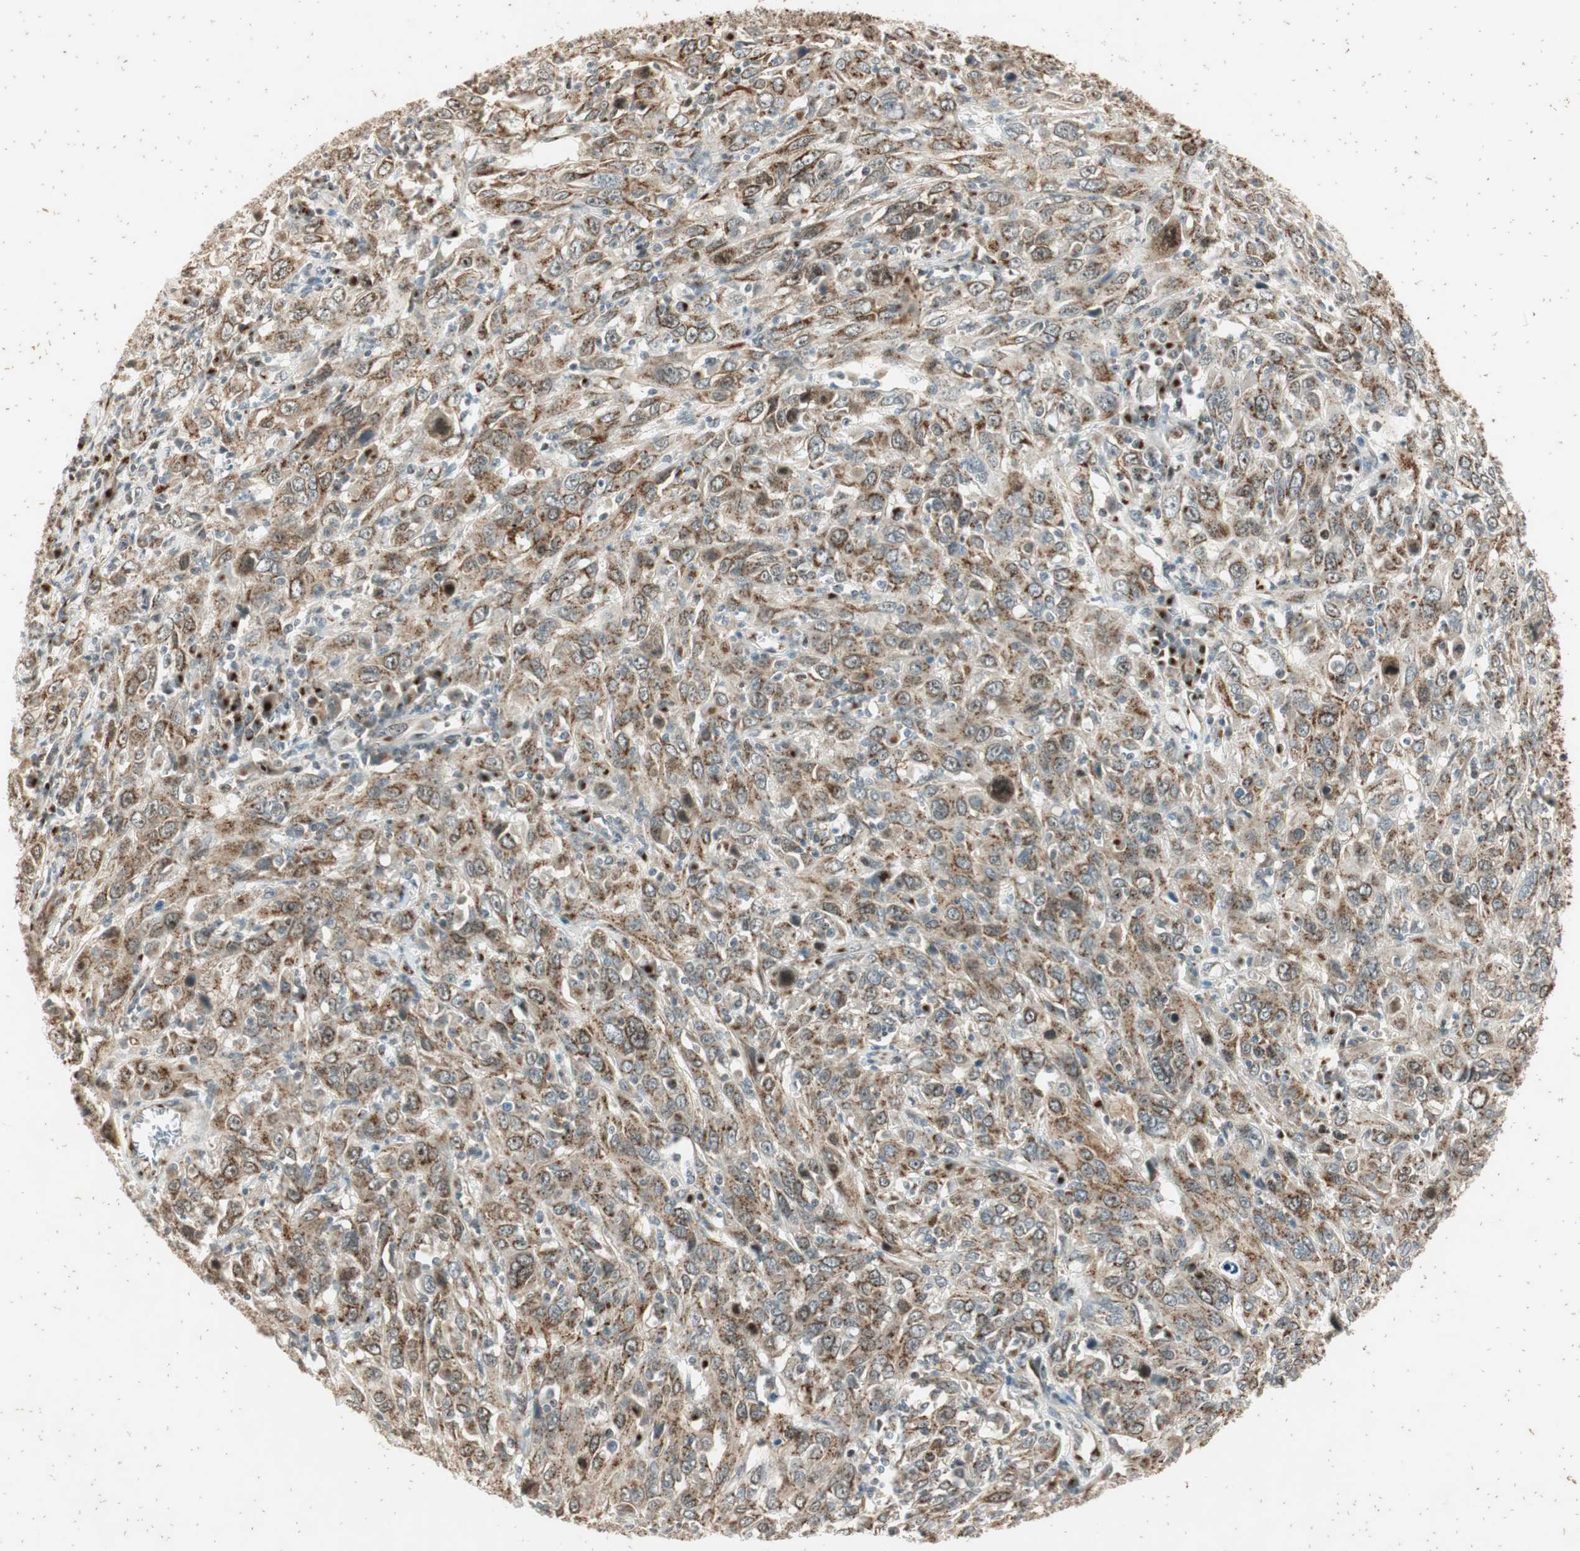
{"staining": {"intensity": "moderate", "quantity": ">75%", "location": "cytoplasmic/membranous"}, "tissue": "cervical cancer", "cell_type": "Tumor cells", "image_type": "cancer", "snomed": [{"axis": "morphology", "description": "Squamous cell carcinoma, NOS"}, {"axis": "topography", "description": "Cervix"}], "caption": "Cervical cancer (squamous cell carcinoma) tissue exhibits moderate cytoplasmic/membranous positivity in approximately >75% of tumor cells", "gene": "NEO1", "patient": {"sex": "female", "age": 46}}